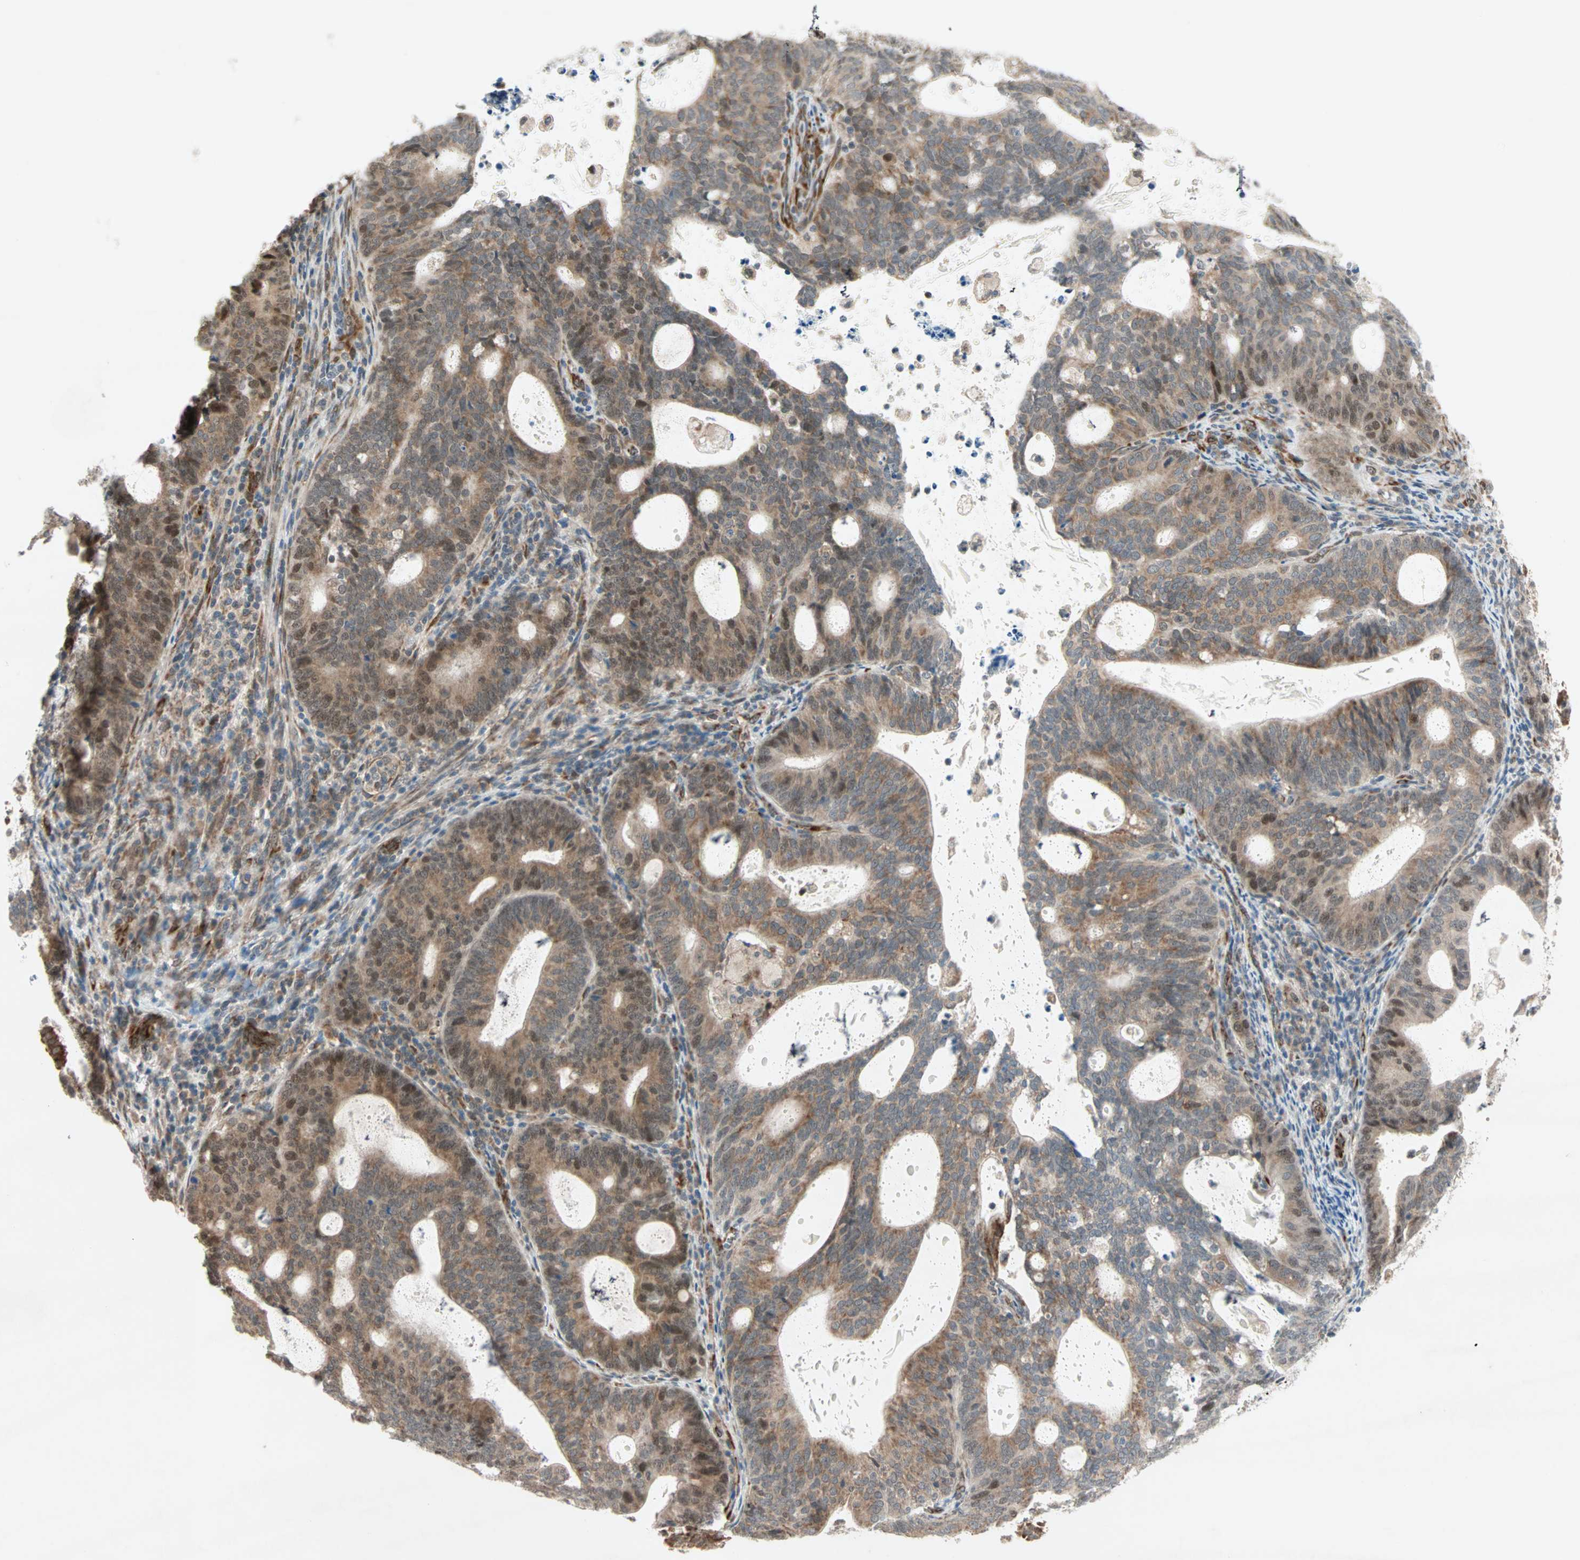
{"staining": {"intensity": "moderate", "quantity": ">75%", "location": "cytoplasmic/membranous,nuclear"}, "tissue": "endometrial cancer", "cell_type": "Tumor cells", "image_type": "cancer", "snomed": [{"axis": "morphology", "description": "Adenocarcinoma, NOS"}, {"axis": "topography", "description": "Uterus"}], "caption": "Moderate cytoplasmic/membranous and nuclear staining is present in about >75% of tumor cells in endometrial cancer (adenocarcinoma). (brown staining indicates protein expression, while blue staining denotes nuclei).", "gene": "ZNF37A", "patient": {"sex": "female", "age": 83}}